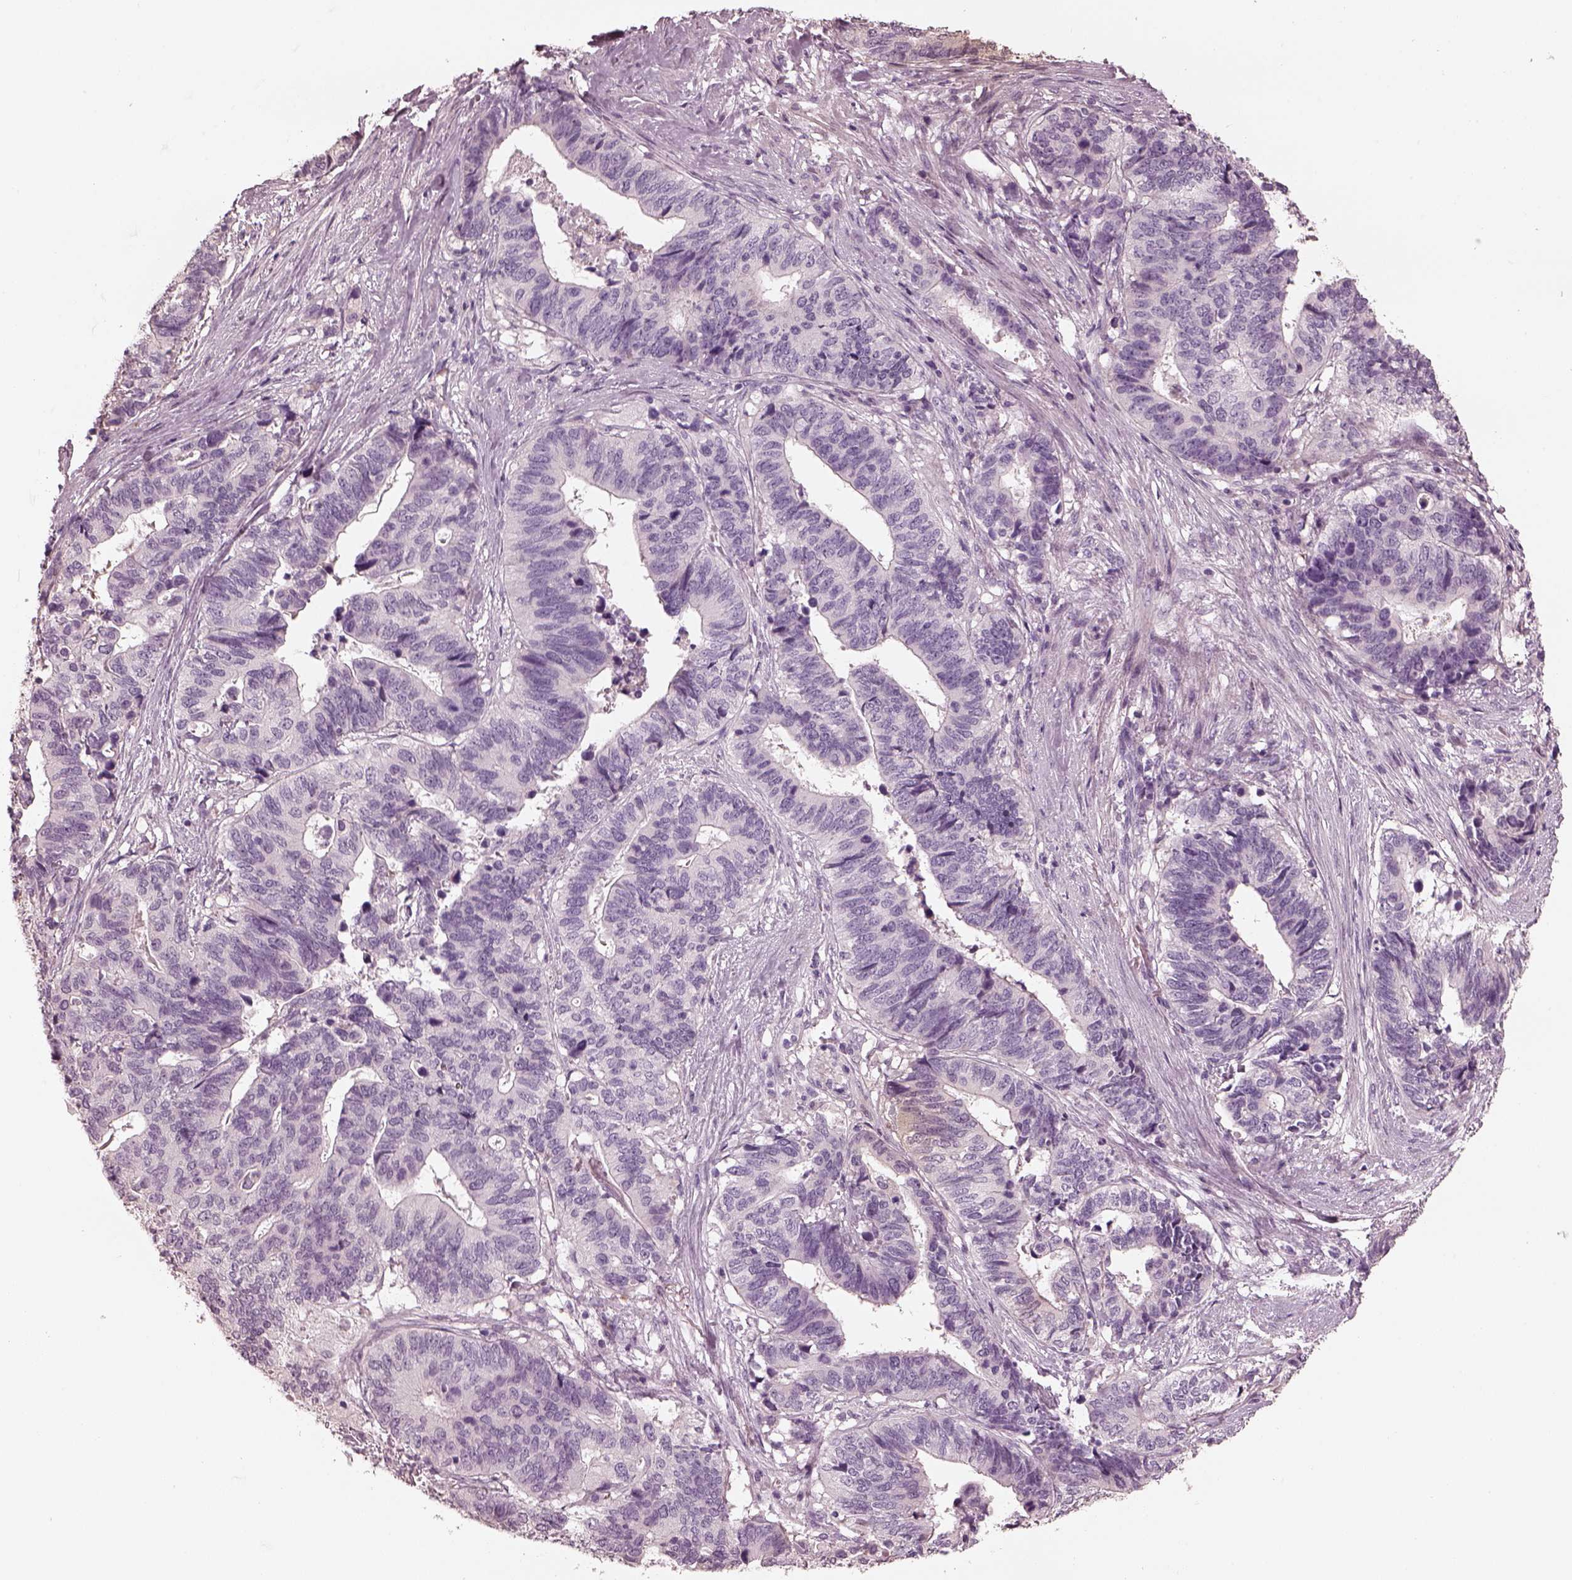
{"staining": {"intensity": "negative", "quantity": "none", "location": "none"}, "tissue": "stomach cancer", "cell_type": "Tumor cells", "image_type": "cancer", "snomed": [{"axis": "morphology", "description": "Adenocarcinoma, NOS"}, {"axis": "topography", "description": "Stomach, upper"}], "caption": "DAB (3,3'-diaminobenzidine) immunohistochemical staining of adenocarcinoma (stomach) shows no significant expression in tumor cells.", "gene": "OPTC", "patient": {"sex": "female", "age": 67}}